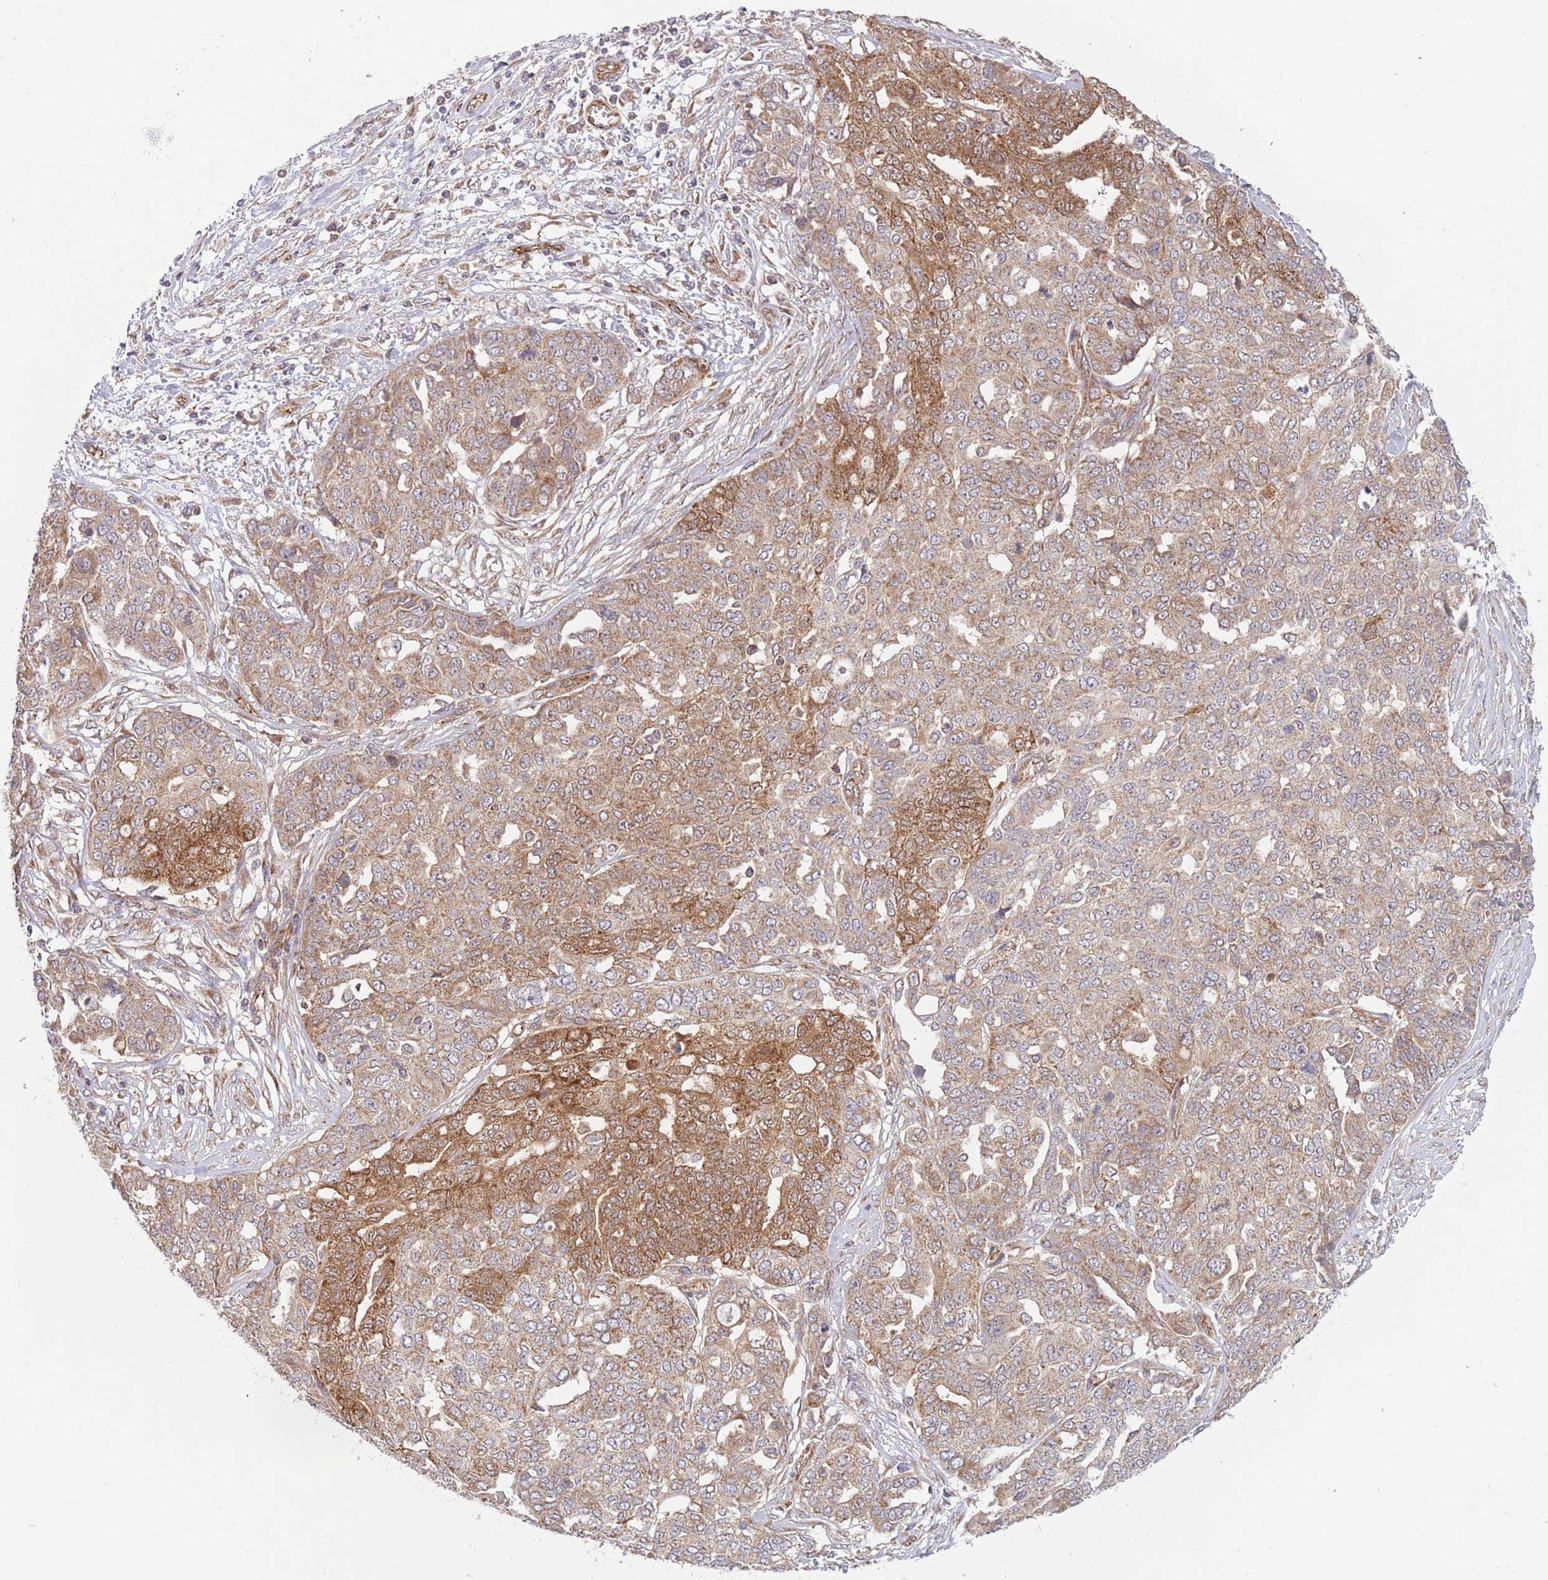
{"staining": {"intensity": "moderate", "quantity": ">75%", "location": "cytoplasmic/membranous"}, "tissue": "ovarian cancer", "cell_type": "Tumor cells", "image_type": "cancer", "snomed": [{"axis": "morphology", "description": "Cystadenocarcinoma, serous, NOS"}, {"axis": "topography", "description": "Soft tissue"}, {"axis": "topography", "description": "Ovary"}], "caption": "Immunohistochemistry (IHC) histopathology image of neoplastic tissue: human ovarian cancer (serous cystadenocarcinoma) stained using immunohistochemistry demonstrates medium levels of moderate protein expression localized specifically in the cytoplasmic/membranous of tumor cells, appearing as a cytoplasmic/membranous brown color.", "gene": "GUK1", "patient": {"sex": "female", "age": 57}}